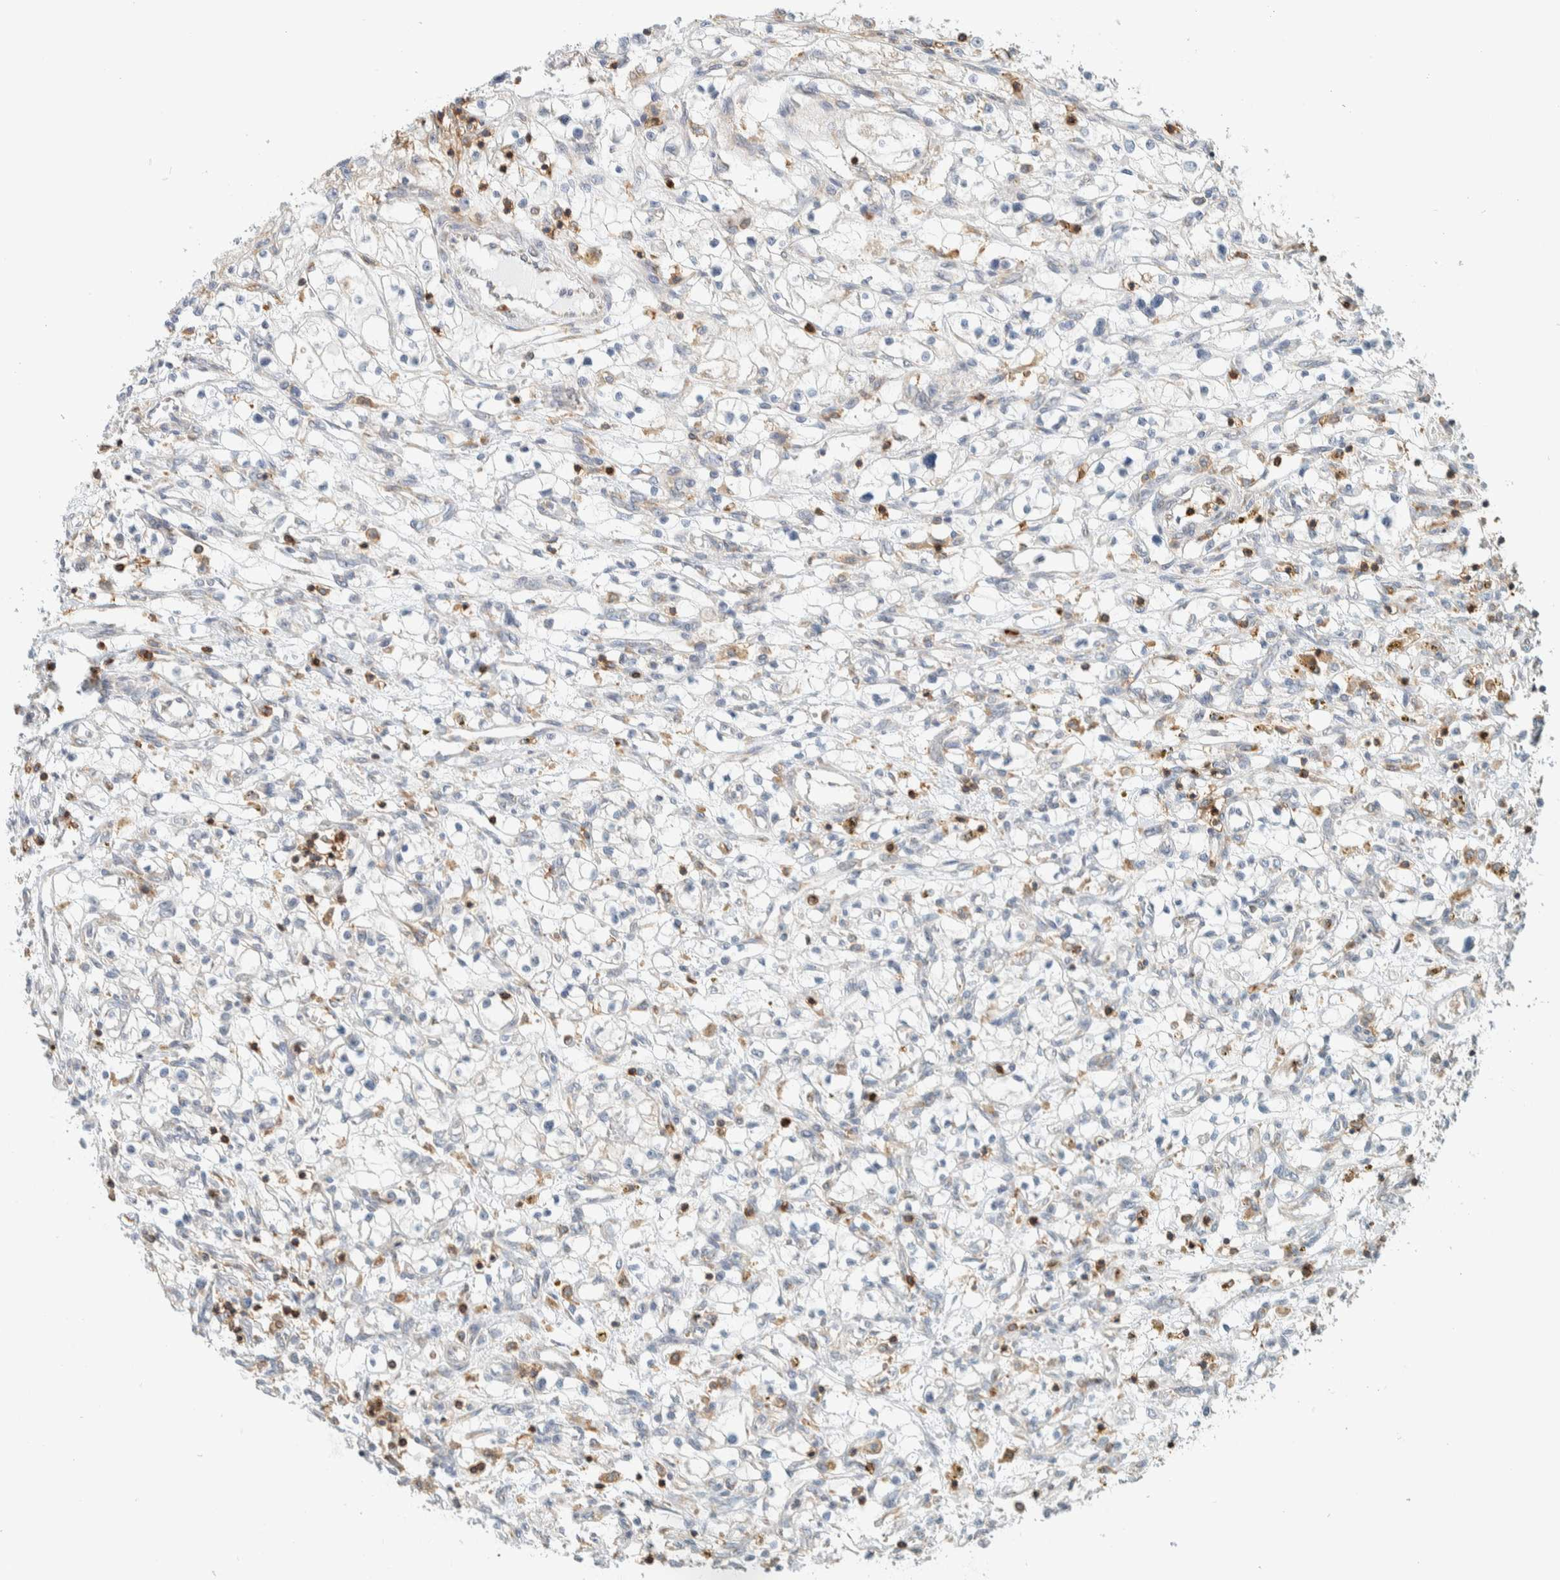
{"staining": {"intensity": "negative", "quantity": "none", "location": "none"}, "tissue": "renal cancer", "cell_type": "Tumor cells", "image_type": "cancer", "snomed": [{"axis": "morphology", "description": "Adenocarcinoma, NOS"}, {"axis": "topography", "description": "Kidney"}], "caption": "IHC of human adenocarcinoma (renal) exhibits no positivity in tumor cells.", "gene": "CCDC57", "patient": {"sex": "male", "age": 68}}